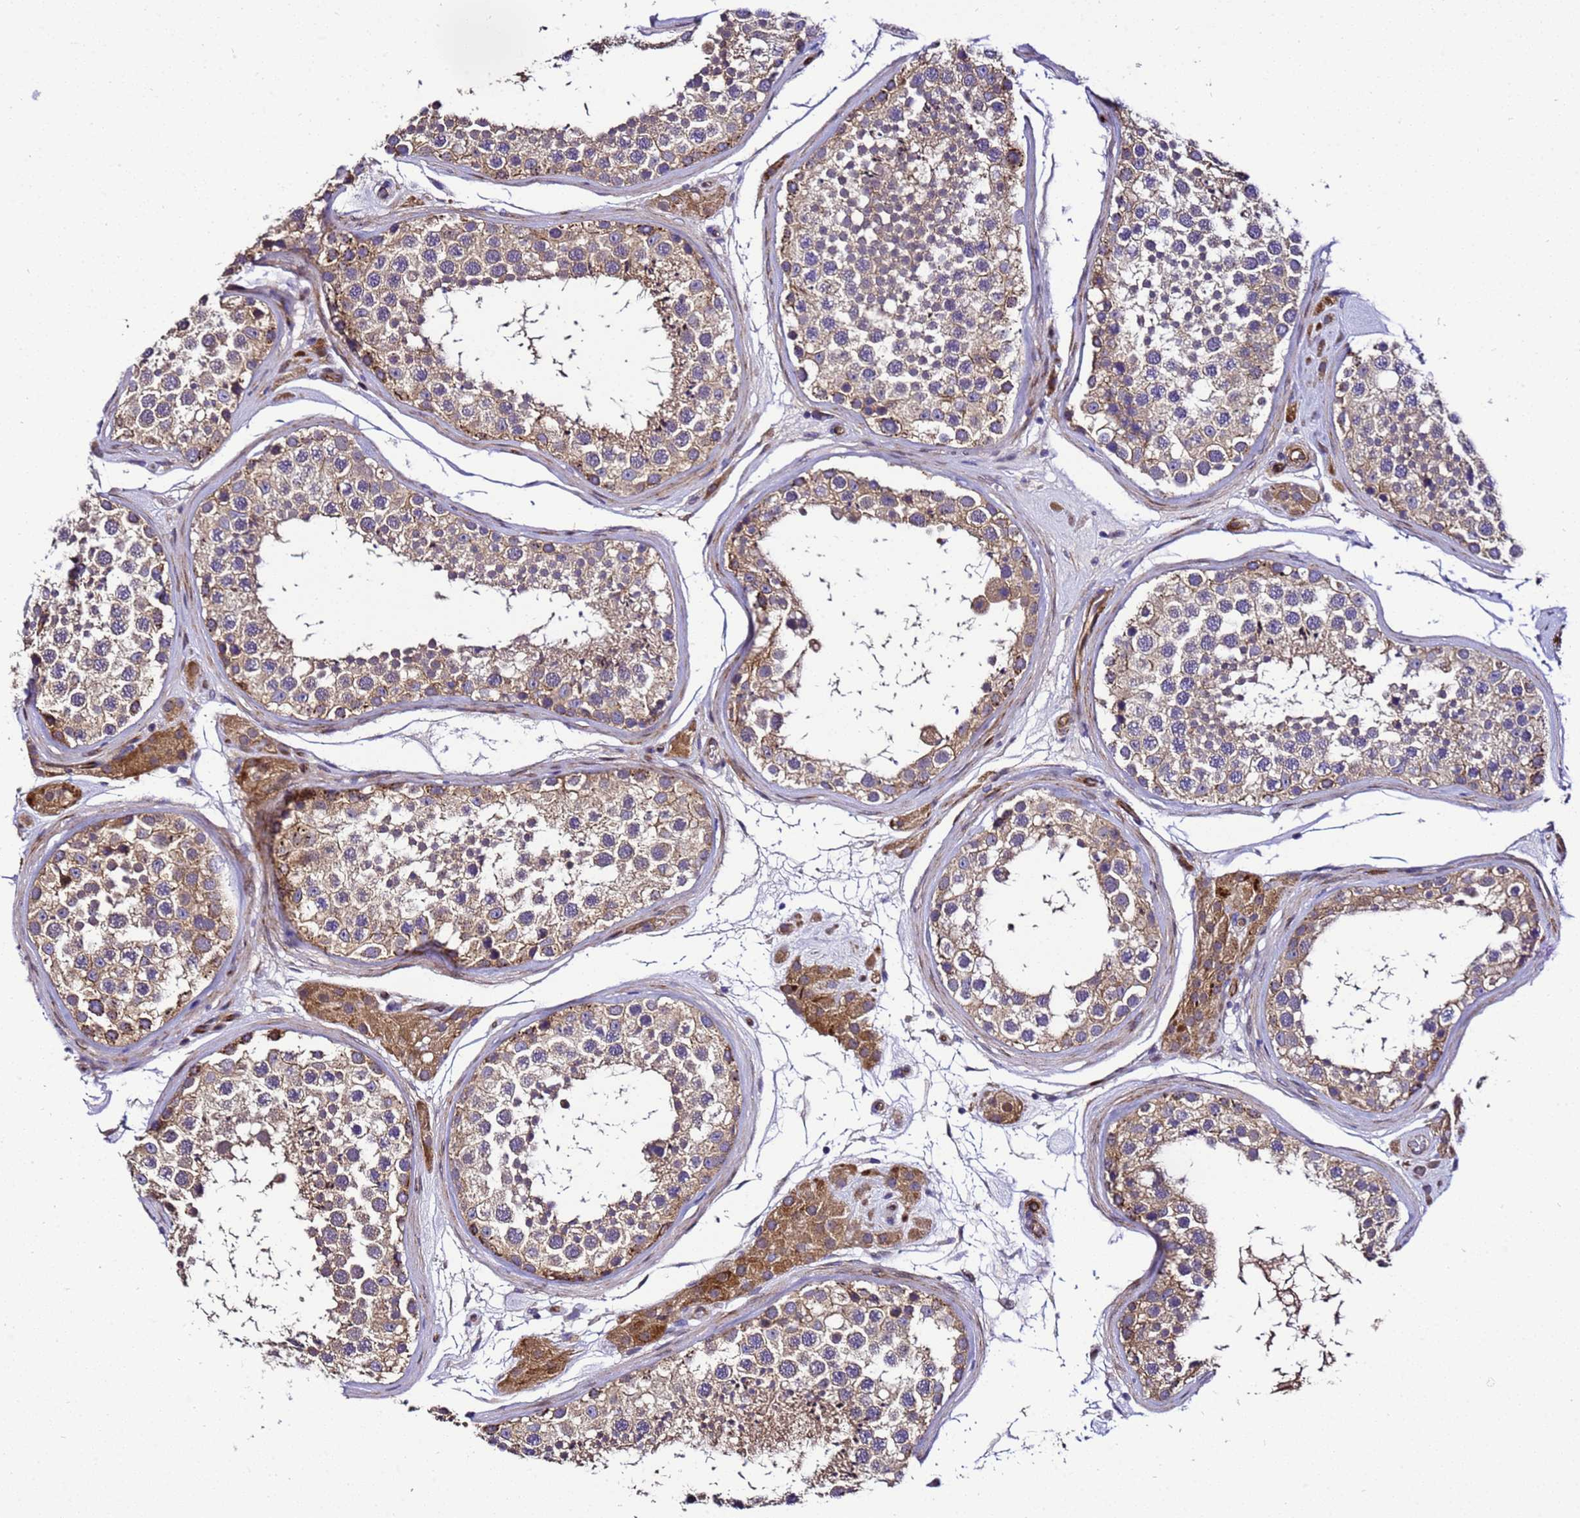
{"staining": {"intensity": "moderate", "quantity": ">75%", "location": "cytoplasmic/membranous"}, "tissue": "testis", "cell_type": "Cells in seminiferous ducts", "image_type": "normal", "snomed": [{"axis": "morphology", "description": "Normal tissue, NOS"}, {"axis": "topography", "description": "Testis"}], "caption": "This photomicrograph displays benign testis stained with IHC to label a protein in brown. The cytoplasmic/membranous of cells in seminiferous ducts show moderate positivity for the protein. Nuclei are counter-stained blue.", "gene": "ZNF417", "patient": {"sex": "male", "age": 46}}